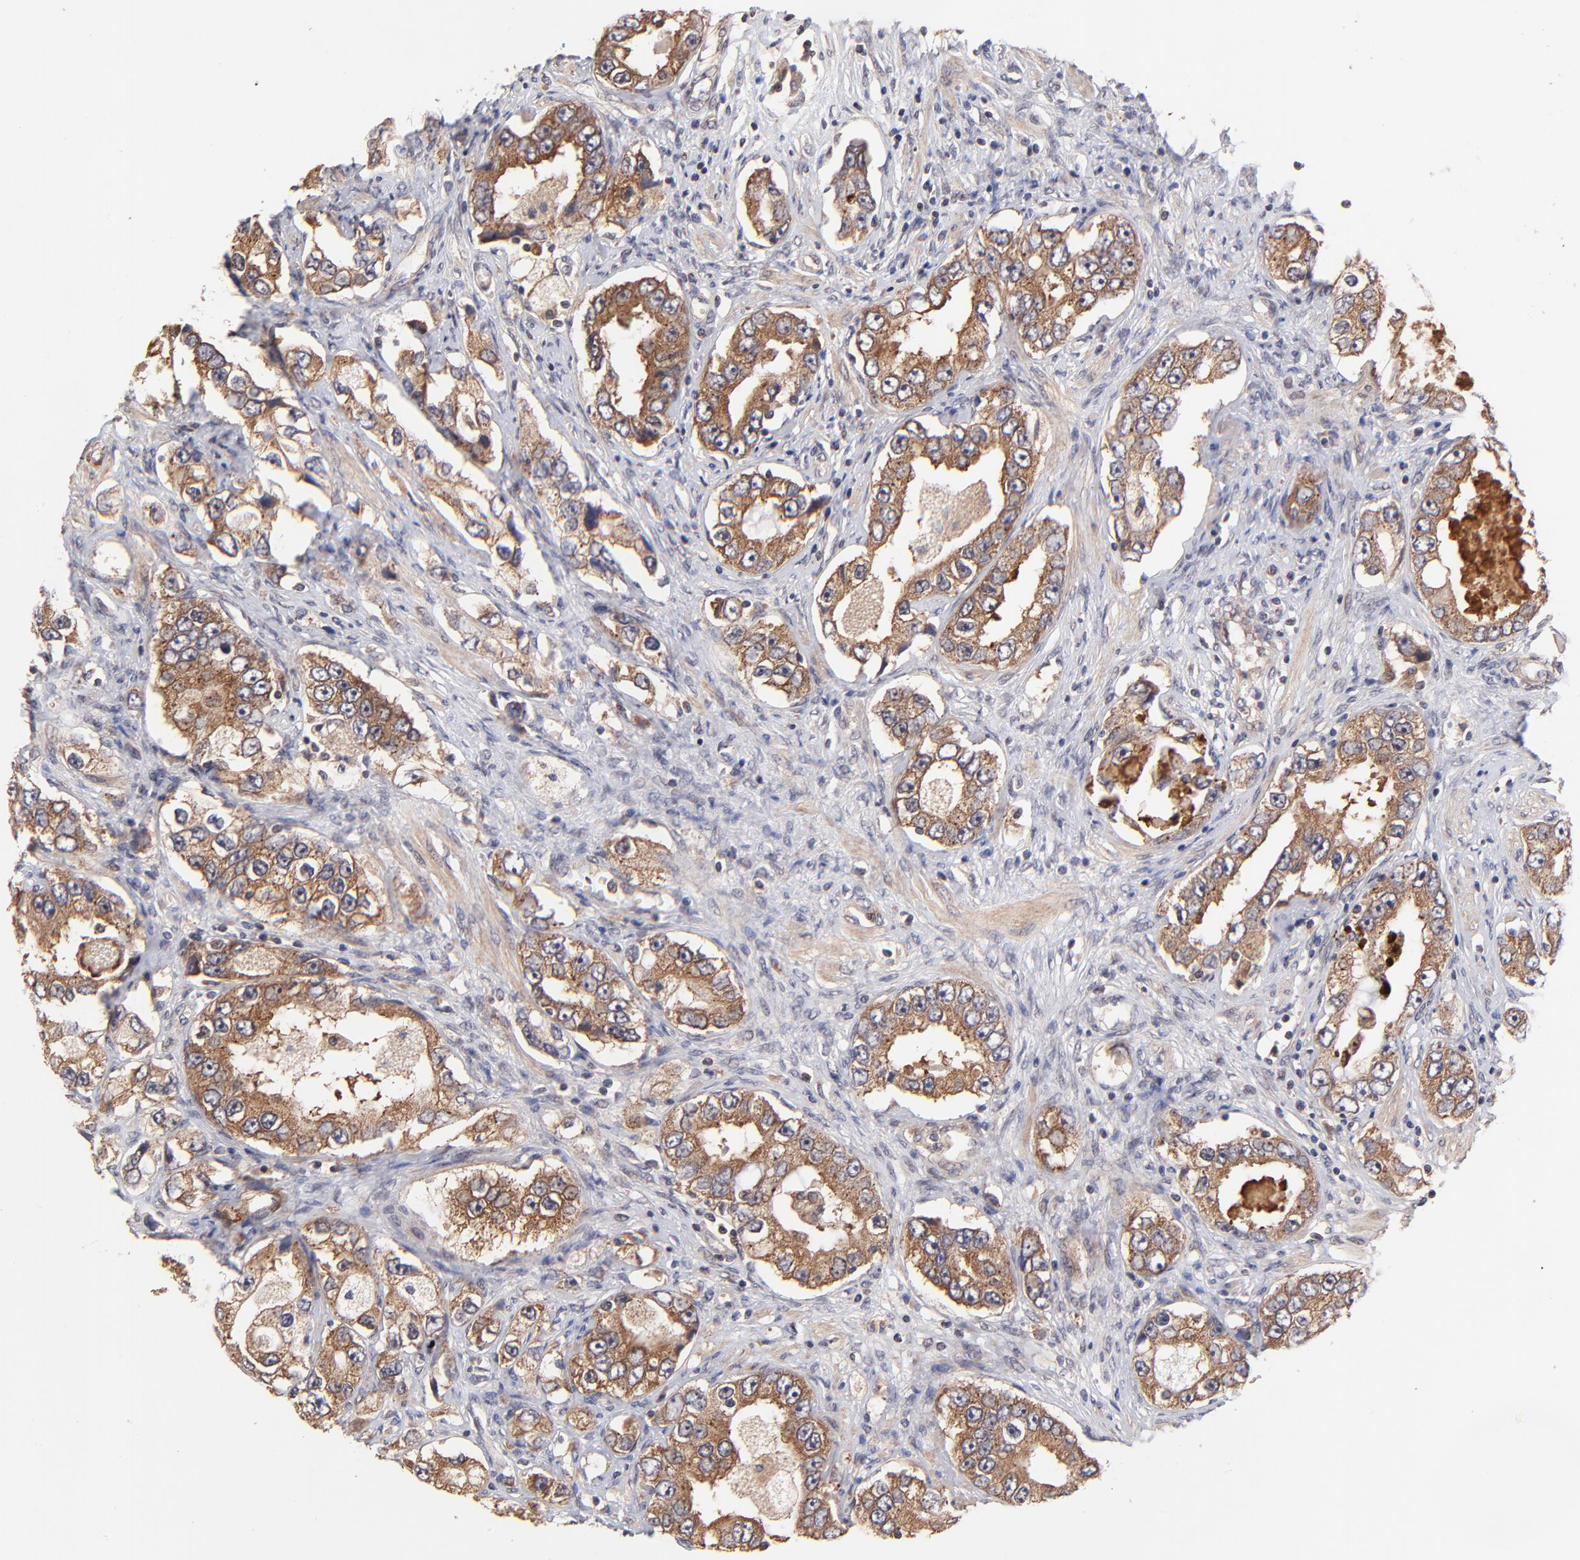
{"staining": {"intensity": "moderate", "quantity": ">75%", "location": "cytoplasmic/membranous"}, "tissue": "prostate cancer", "cell_type": "Tumor cells", "image_type": "cancer", "snomed": [{"axis": "morphology", "description": "Adenocarcinoma, High grade"}, {"axis": "topography", "description": "Prostate"}], "caption": "An IHC histopathology image of tumor tissue is shown. Protein staining in brown highlights moderate cytoplasmic/membranous positivity in prostate adenocarcinoma (high-grade) within tumor cells.", "gene": "BAIAP2L2", "patient": {"sex": "male", "age": 63}}